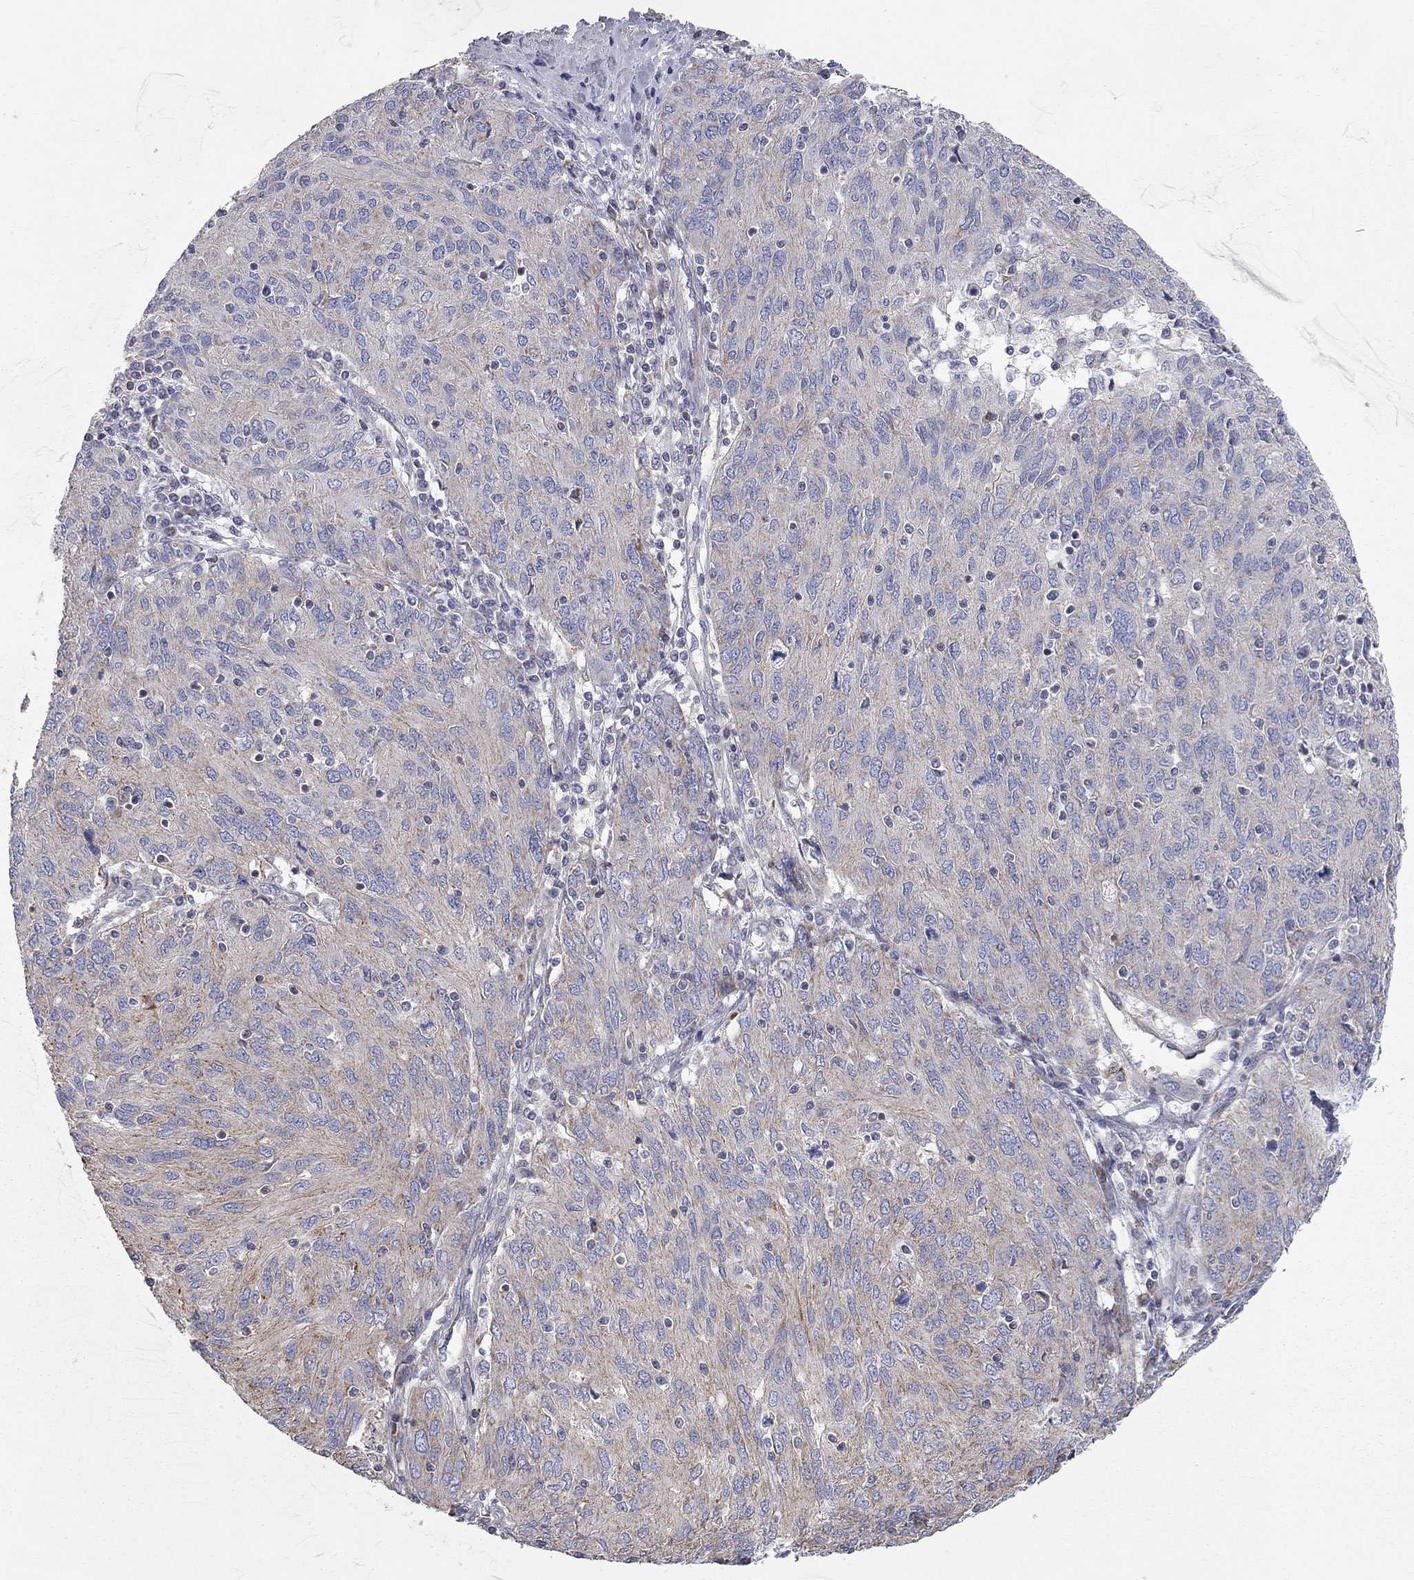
{"staining": {"intensity": "weak", "quantity": "<25%", "location": "cytoplasmic/membranous"}, "tissue": "ovarian cancer", "cell_type": "Tumor cells", "image_type": "cancer", "snomed": [{"axis": "morphology", "description": "Carcinoma, endometroid"}, {"axis": "topography", "description": "Ovary"}], "caption": "Immunohistochemistry of ovarian cancer (endometroid carcinoma) reveals no staining in tumor cells. Brightfield microscopy of IHC stained with DAB (brown) and hematoxylin (blue), captured at high magnification.", "gene": "KANSL1L", "patient": {"sex": "female", "age": 50}}